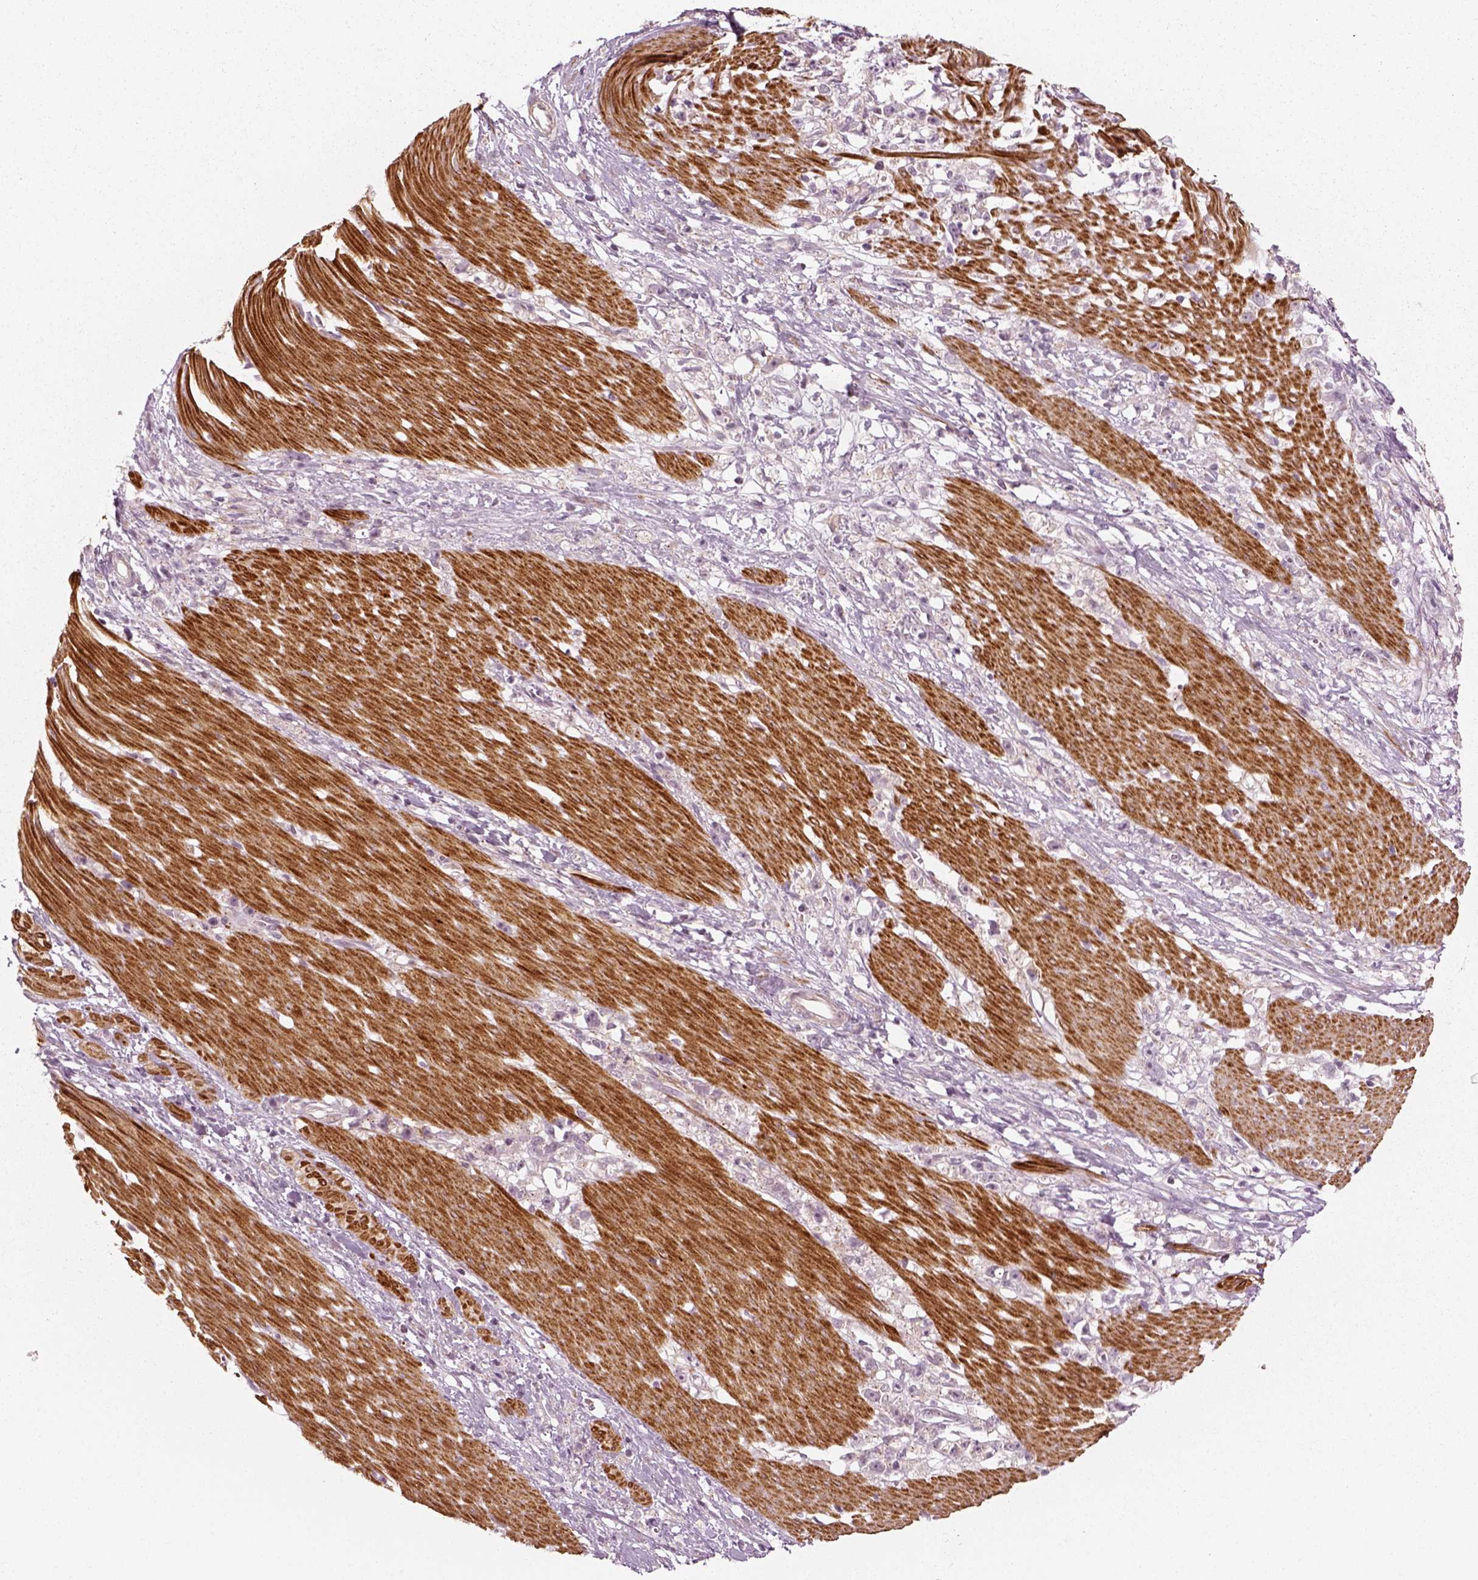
{"staining": {"intensity": "negative", "quantity": "none", "location": "none"}, "tissue": "stomach cancer", "cell_type": "Tumor cells", "image_type": "cancer", "snomed": [{"axis": "morphology", "description": "Adenocarcinoma, NOS"}, {"axis": "topography", "description": "Stomach"}], "caption": "A photomicrograph of stomach adenocarcinoma stained for a protein demonstrates no brown staining in tumor cells.", "gene": "MLIP", "patient": {"sex": "female", "age": 59}}